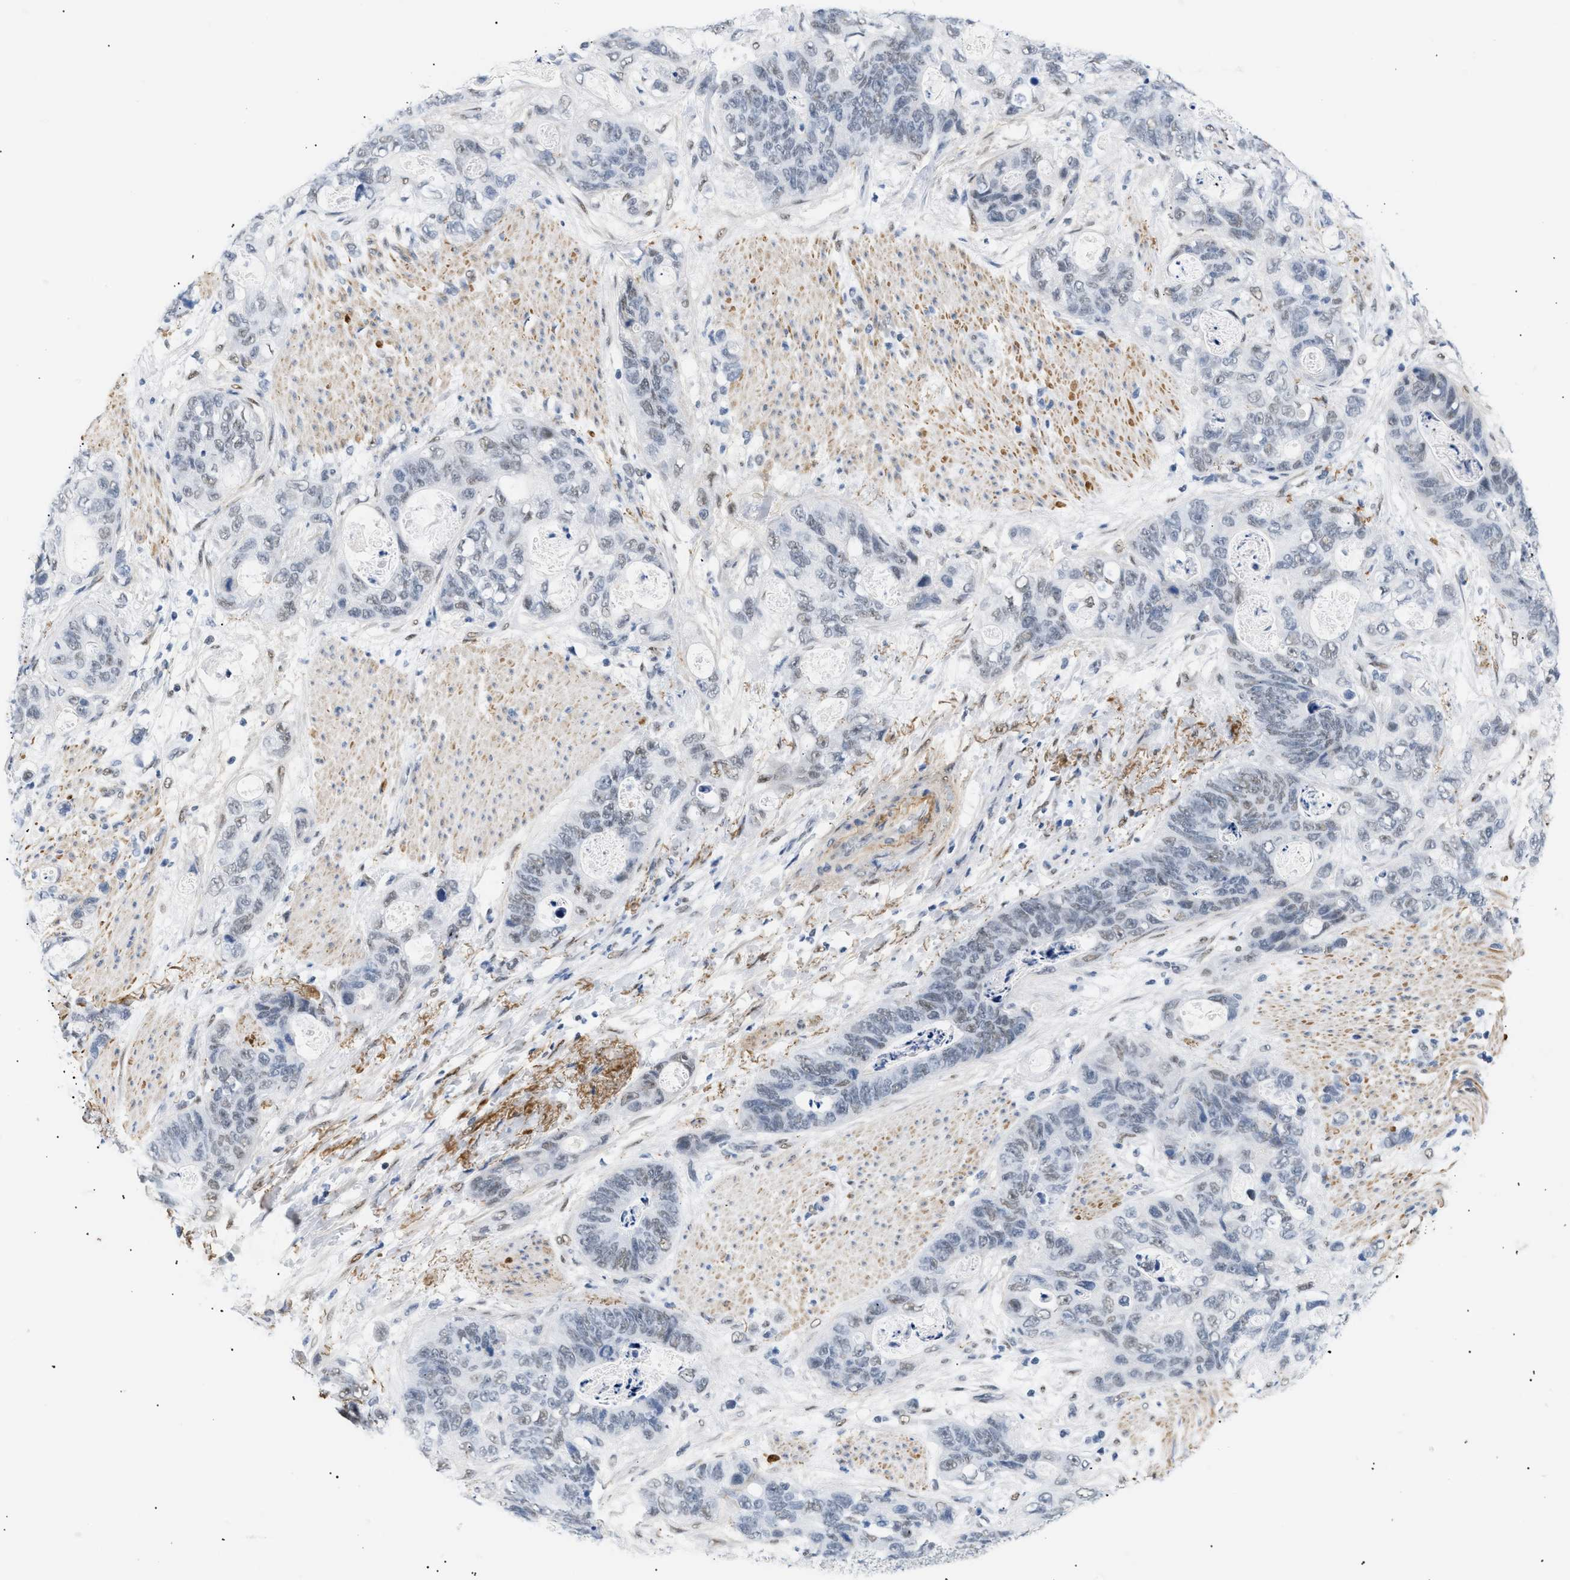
{"staining": {"intensity": "weak", "quantity": "<25%", "location": "nuclear"}, "tissue": "stomach cancer", "cell_type": "Tumor cells", "image_type": "cancer", "snomed": [{"axis": "morphology", "description": "Normal tissue, NOS"}, {"axis": "morphology", "description": "Adenocarcinoma, NOS"}, {"axis": "topography", "description": "Stomach"}], "caption": "Immunohistochemistry (IHC) image of neoplastic tissue: stomach cancer (adenocarcinoma) stained with DAB (3,3'-diaminobenzidine) shows no significant protein positivity in tumor cells. Nuclei are stained in blue.", "gene": "ELN", "patient": {"sex": "female", "age": 89}}